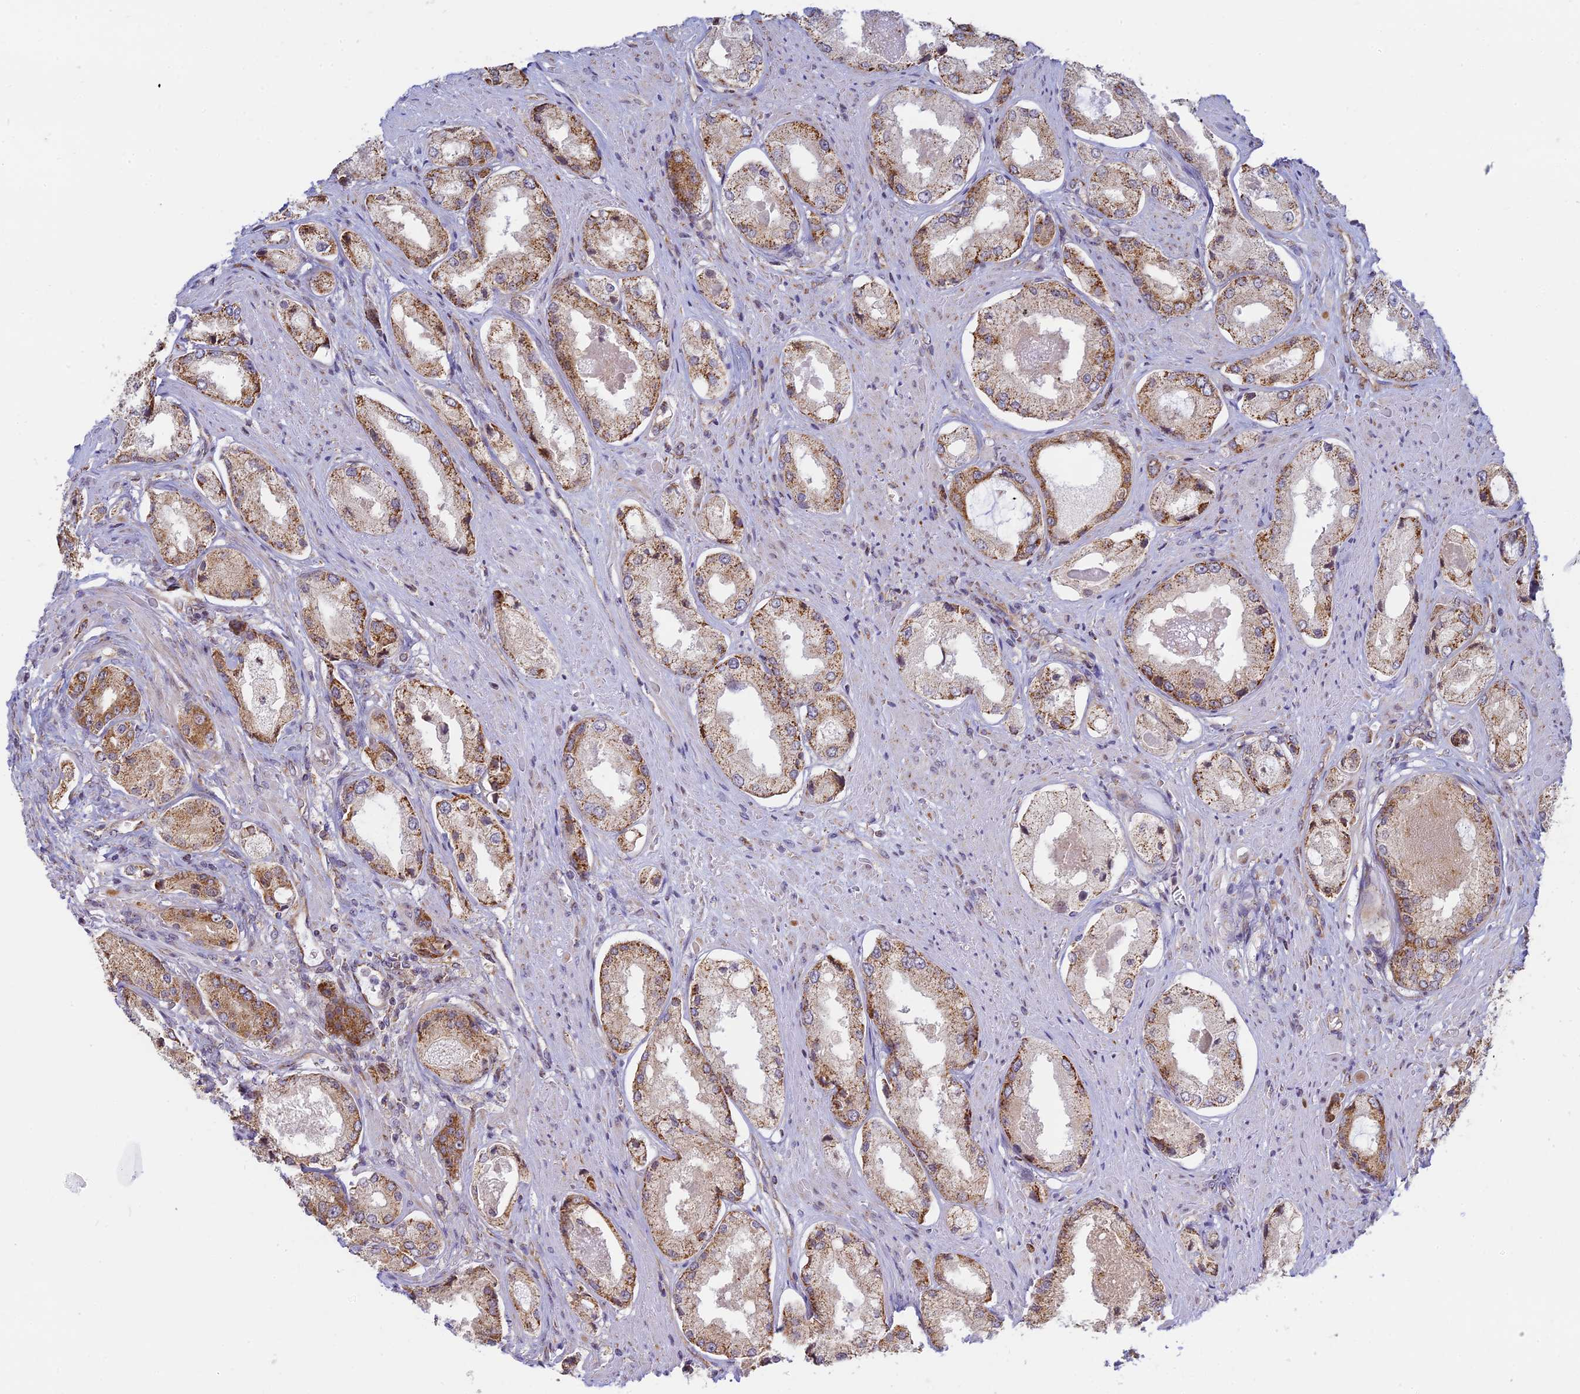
{"staining": {"intensity": "moderate", "quantity": ">75%", "location": "cytoplasmic/membranous"}, "tissue": "prostate cancer", "cell_type": "Tumor cells", "image_type": "cancer", "snomed": [{"axis": "morphology", "description": "Adenocarcinoma, Low grade"}, {"axis": "topography", "description": "Prostate"}], "caption": "High-magnification brightfield microscopy of prostate low-grade adenocarcinoma stained with DAB (3,3'-diaminobenzidine) (brown) and counterstained with hematoxylin (blue). tumor cells exhibit moderate cytoplasmic/membranous staining is appreciated in approximately>75% of cells.", "gene": "HOOK2", "patient": {"sex": "male", "age": 68}}